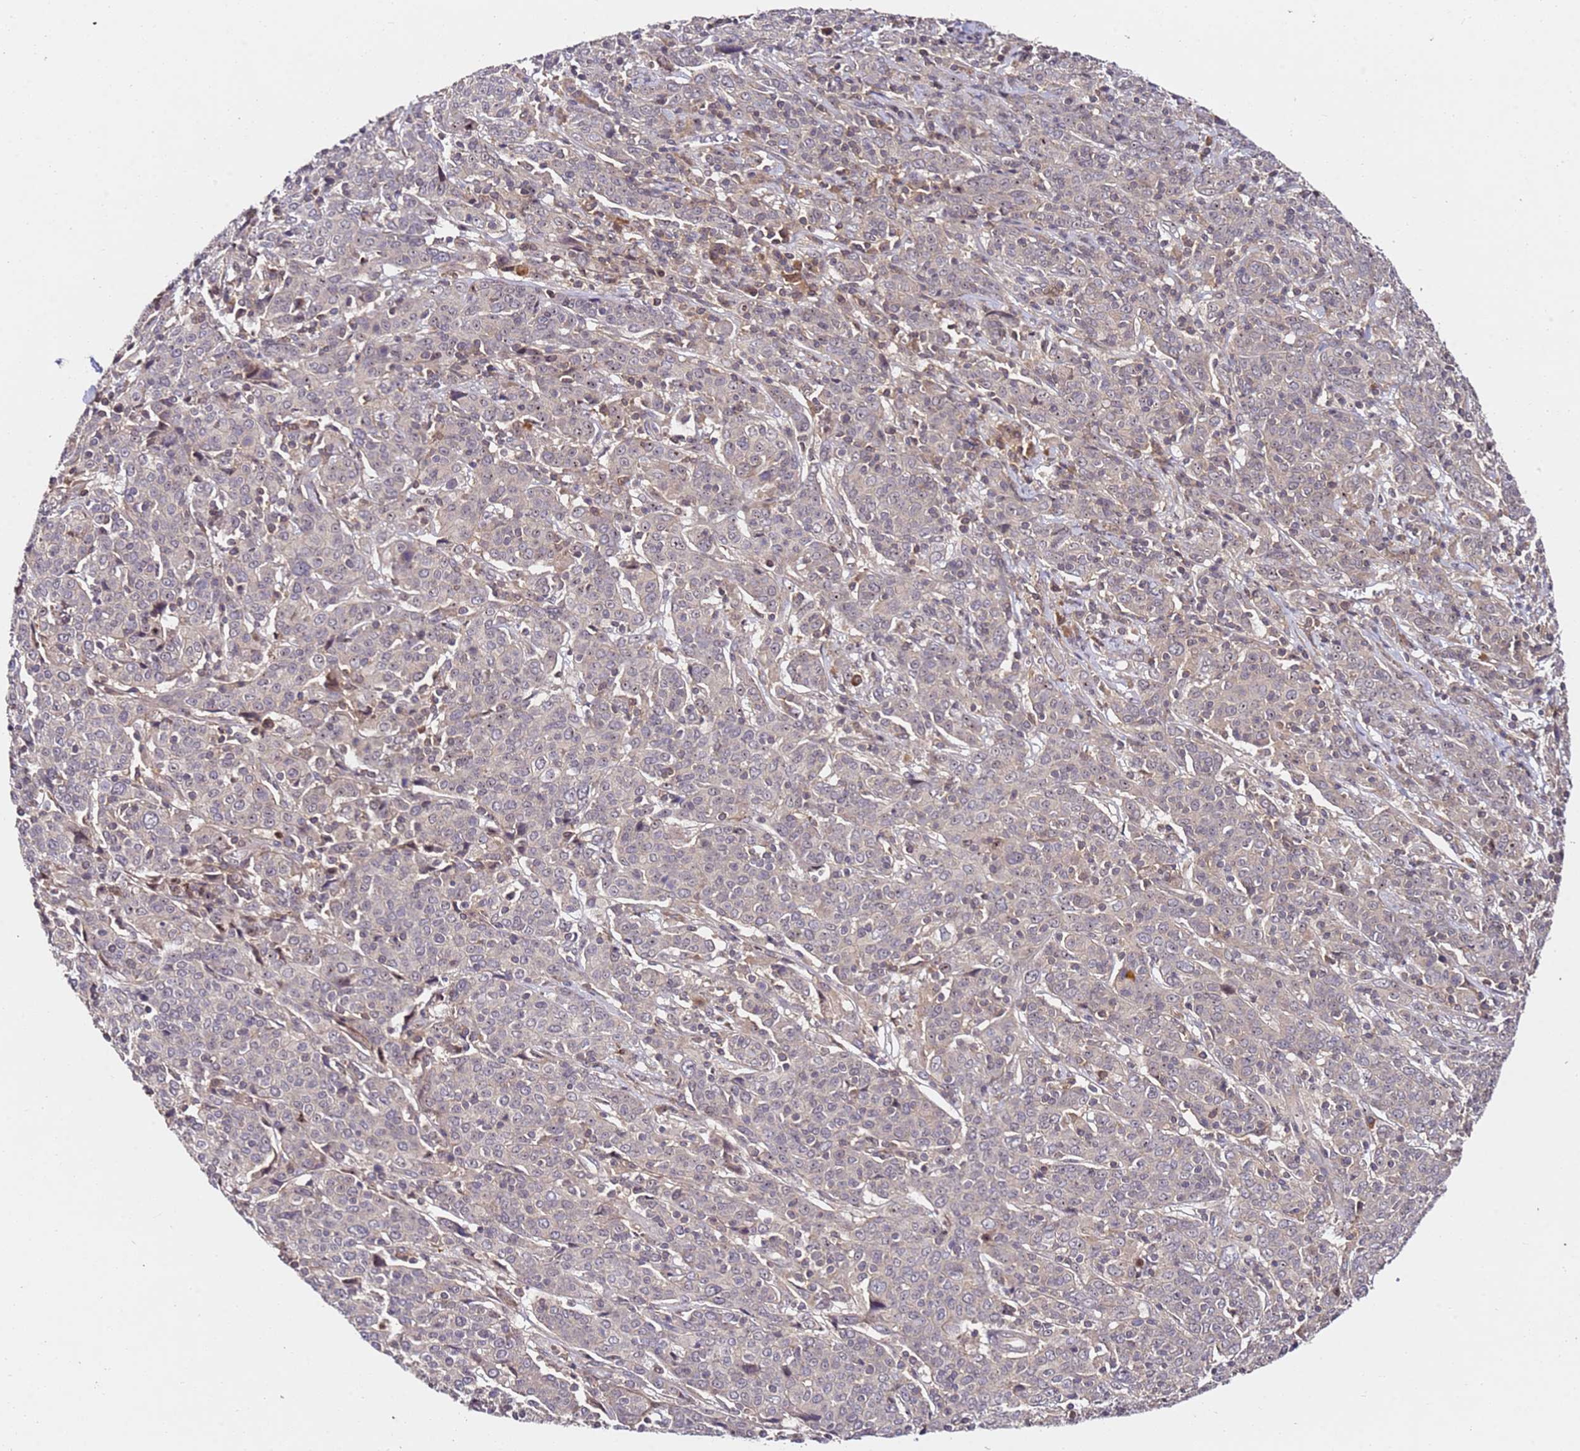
{"staining": {"intensity": "weak", "quantity": "<25%", "location": "nuclear"}, "tissue": "cervical cancer", "cell_type": "Tumor cells", "image_type": "cancer", "snomed": [{"axis": "morphology", "description": "Squamous cell carcinoma, NOS"}, {"axis": "topography", "description": "Cervix"}], "caption": "This is an immunohistochemistry photomicrograph of human squamous cell carcinoma (cervical). There is no expression in tumor cells.", "gene": "DDX27", "patient": {"sex": "female", "age": 67}}